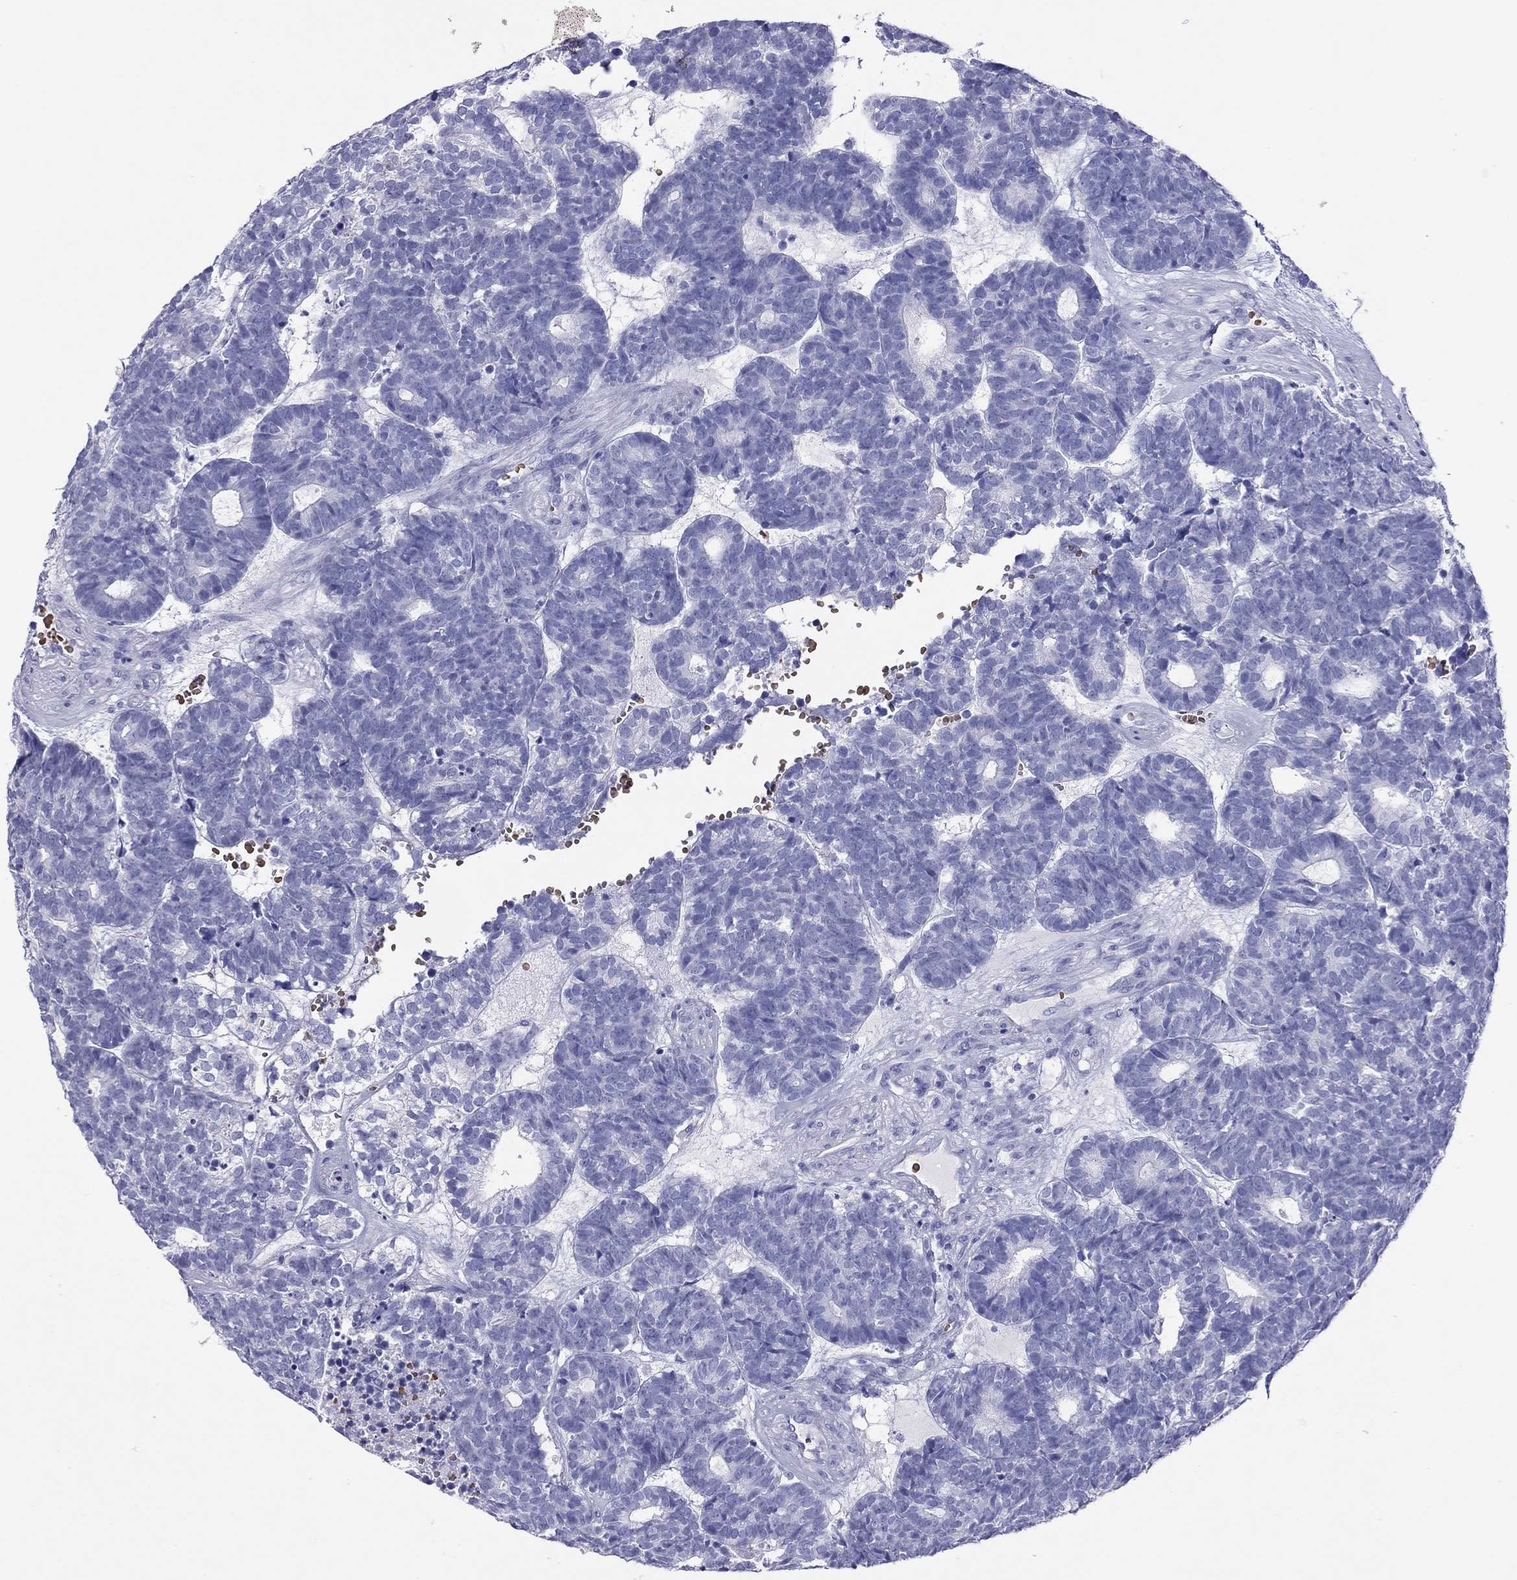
{"staining": {"intensity": "negative", "quantity": "none", "location": "none"}, "tissue": "head and neck cancer", "cell_type": "Tumor cells", "image_type": "cancer", "snomed": [{"axis": "morphology", "description": "Adenocarcinoma, NOS"}, {"axis": "topography", "description": "Head-Neck"}], "caption": "Head and neck cancer (adenocarcinoma) was stained to show a protein in brown. There is no significant positivity in tumor cells.", "gene": "PTPRN", "patient": {"sex": "female", "age": 81}}